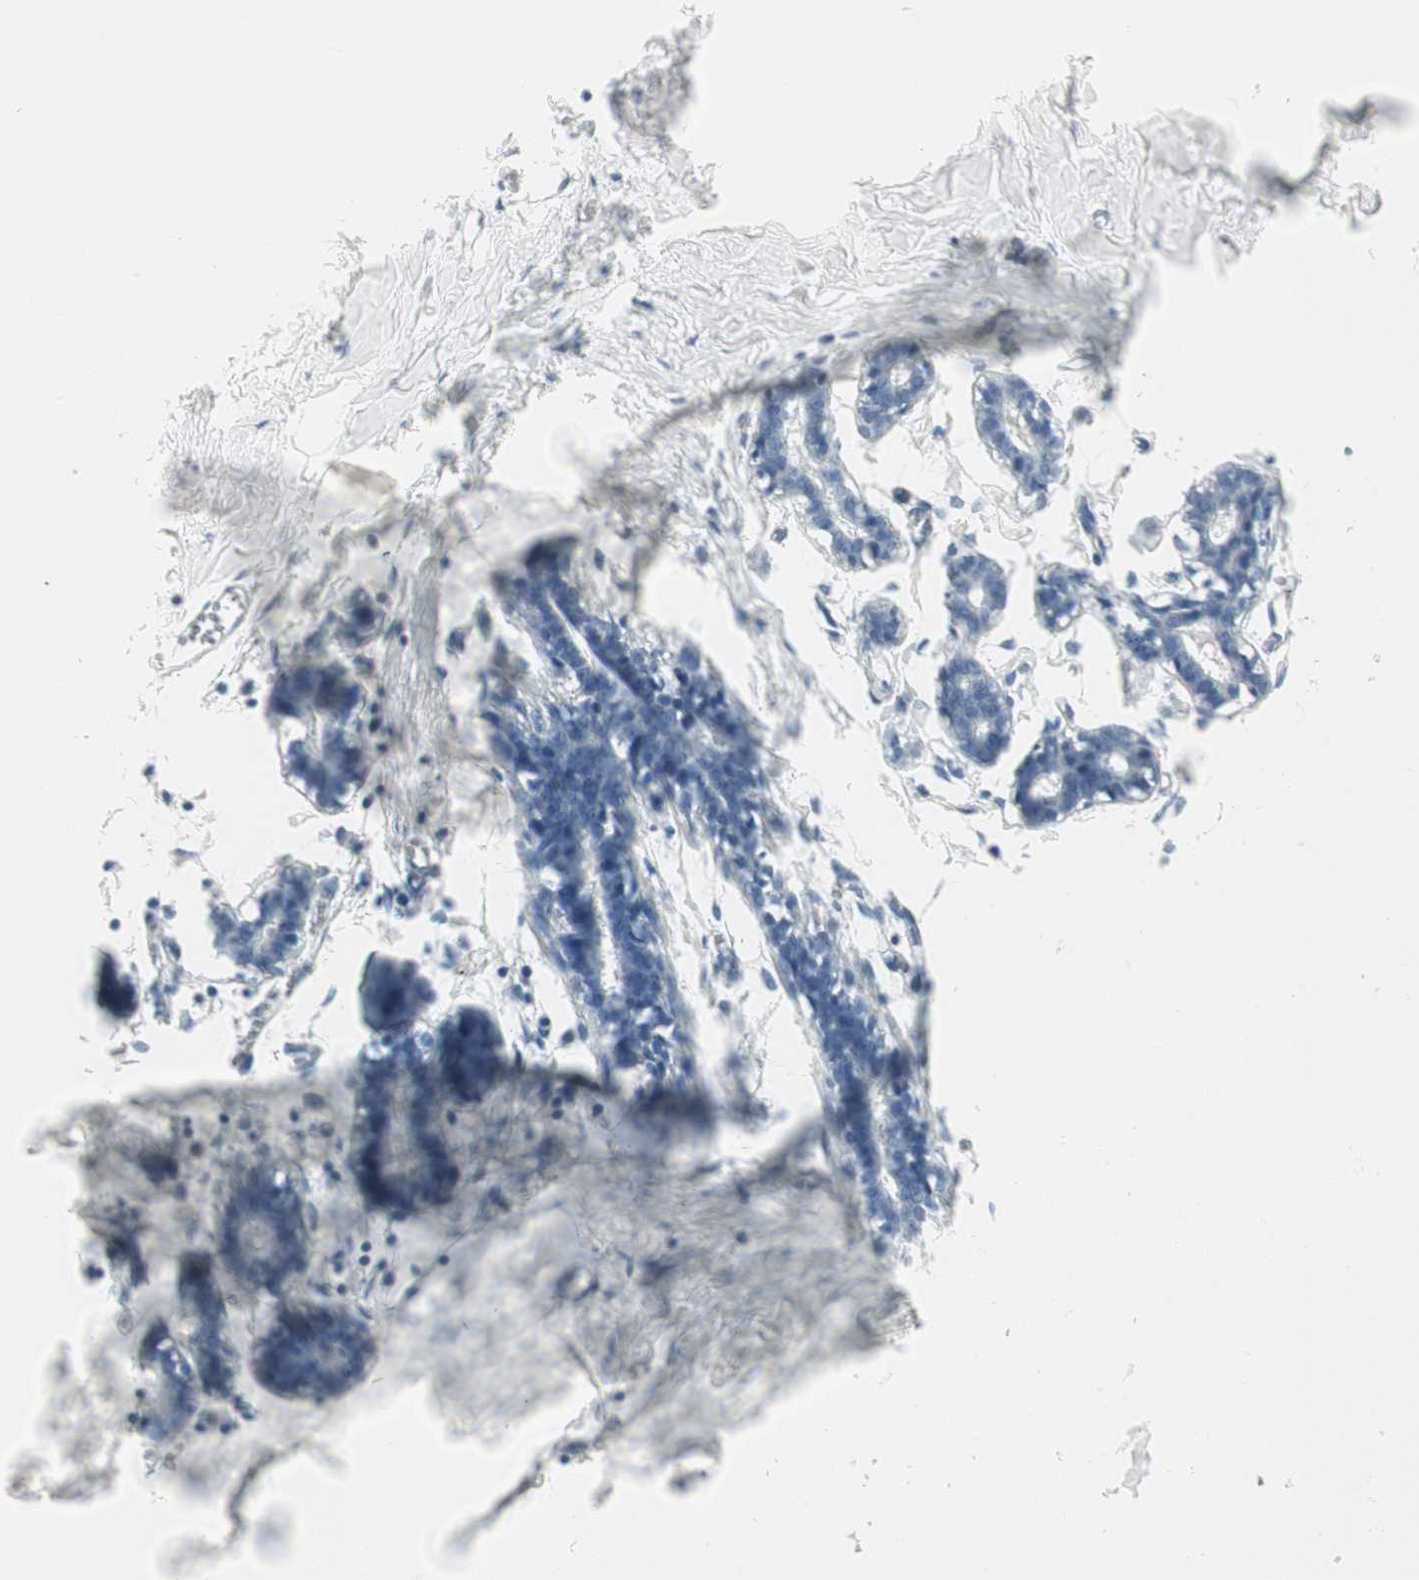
{"staining": {"intensity": "negative", "quantity": "none", "location": "none"}, "tissue": "breast", "cell_type": "Adipocytes", "image_type": "normal", "snomed": [{"axis": "morphology", "description": "Normal tissue, NOS"}, {"axis": "topography", "description": "Breast"}], "caption": "Adipocytes show no significant staining in unremarkable breast.", "gene": "DMPK", "patient": {"sex": "female", "age": 27}}